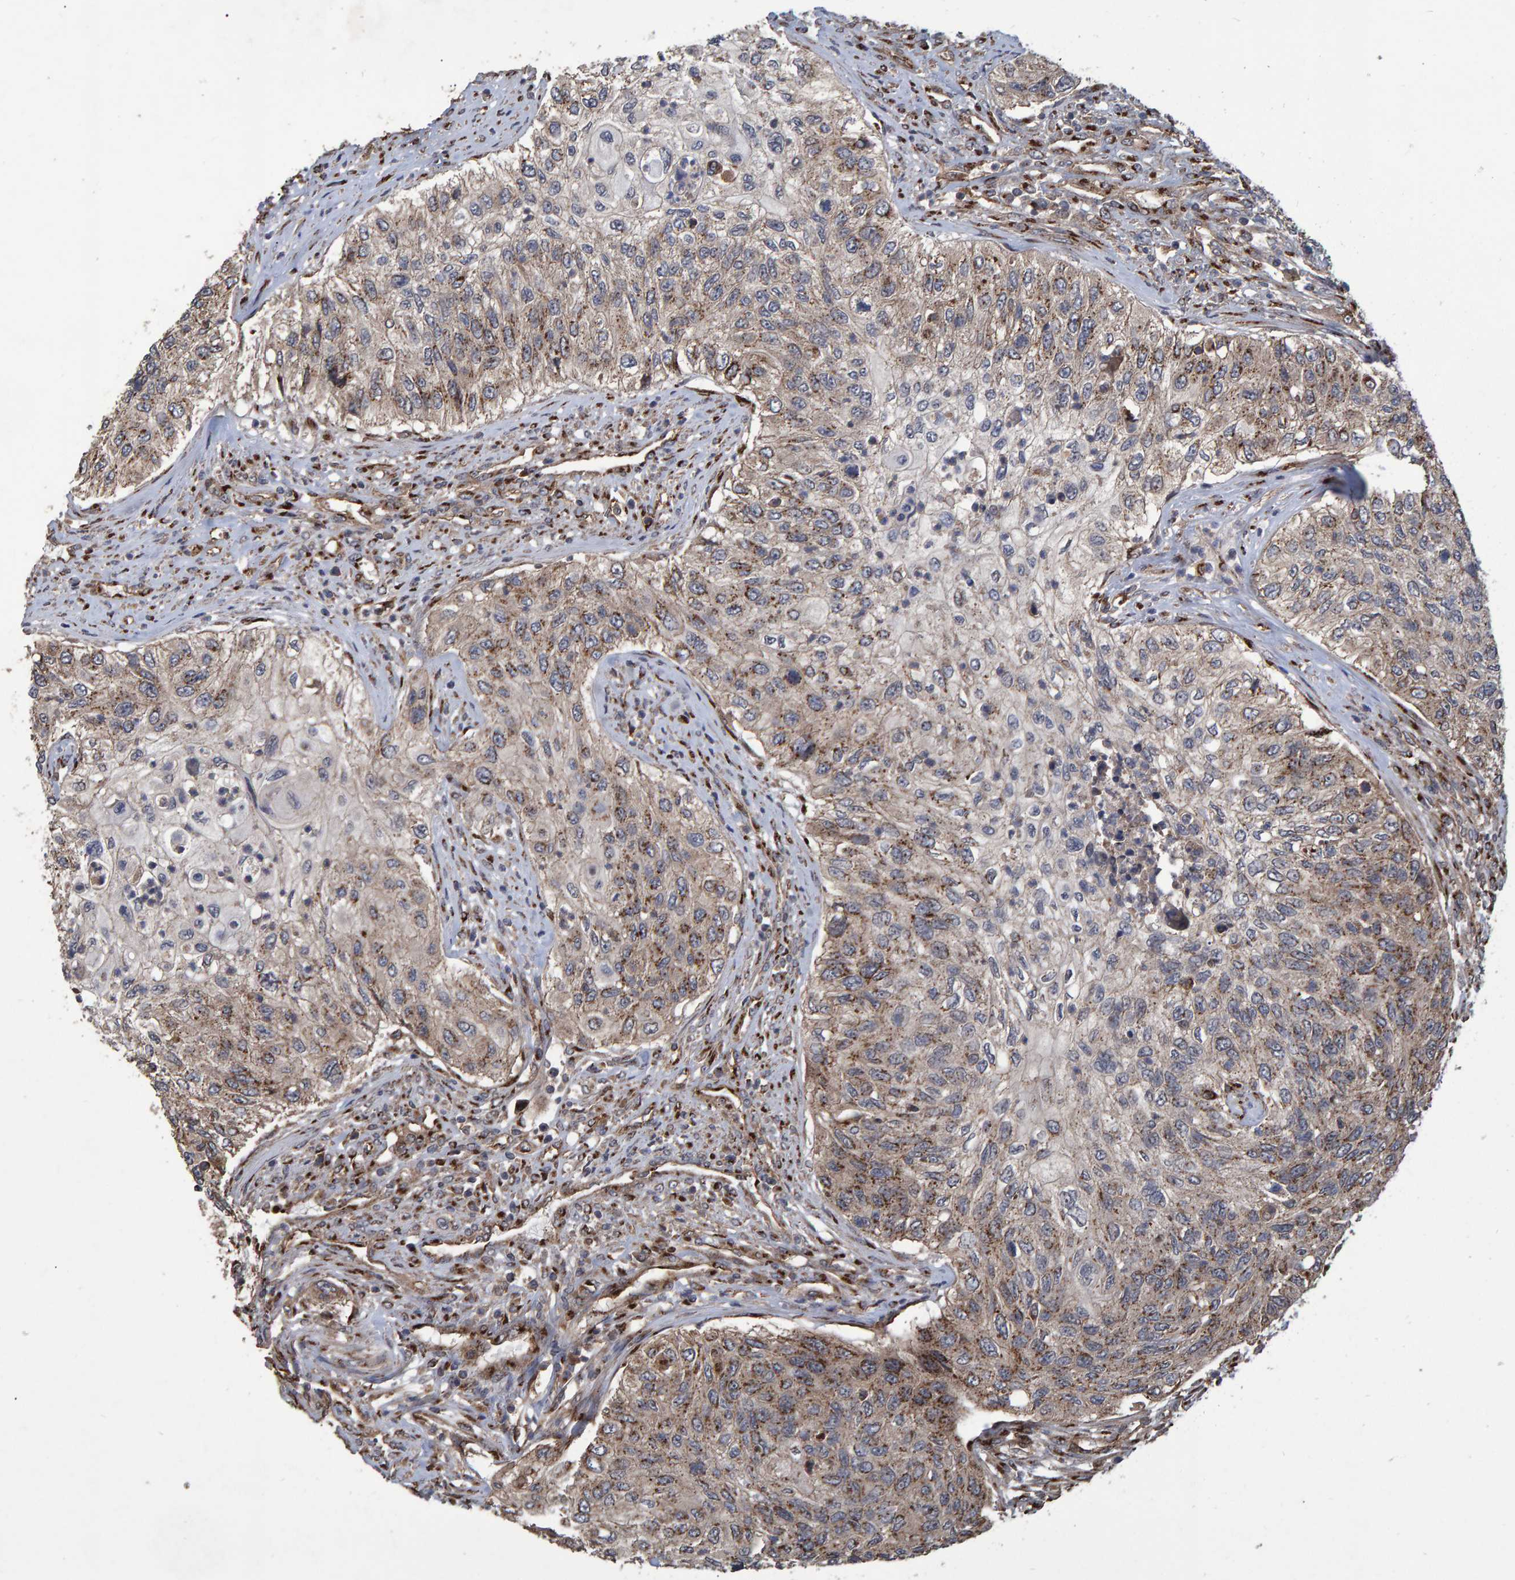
{"staining": {"intensity": "moderate", "quantity": "25%-75%", "location": "cytoplasmic/membranous"}, "tissue": "urothelial cancer", "cell_type": "Tumor cells", "image_type": "cancer", "snomed": [{"axis": "morphology", "description": "Urothelial carcinoma, High grade"}, {"axis": "topography", "description": "Urinary bladder"}], "caption": "About 25%-75% of tumor cells in human urothelial cancer exhibit moderate cytoplasmic/membranous protein expression as visualized by brown immunohistochemical staining.", "gene": "TRIM68", "patient": {"sex": "female", "age": 60}}